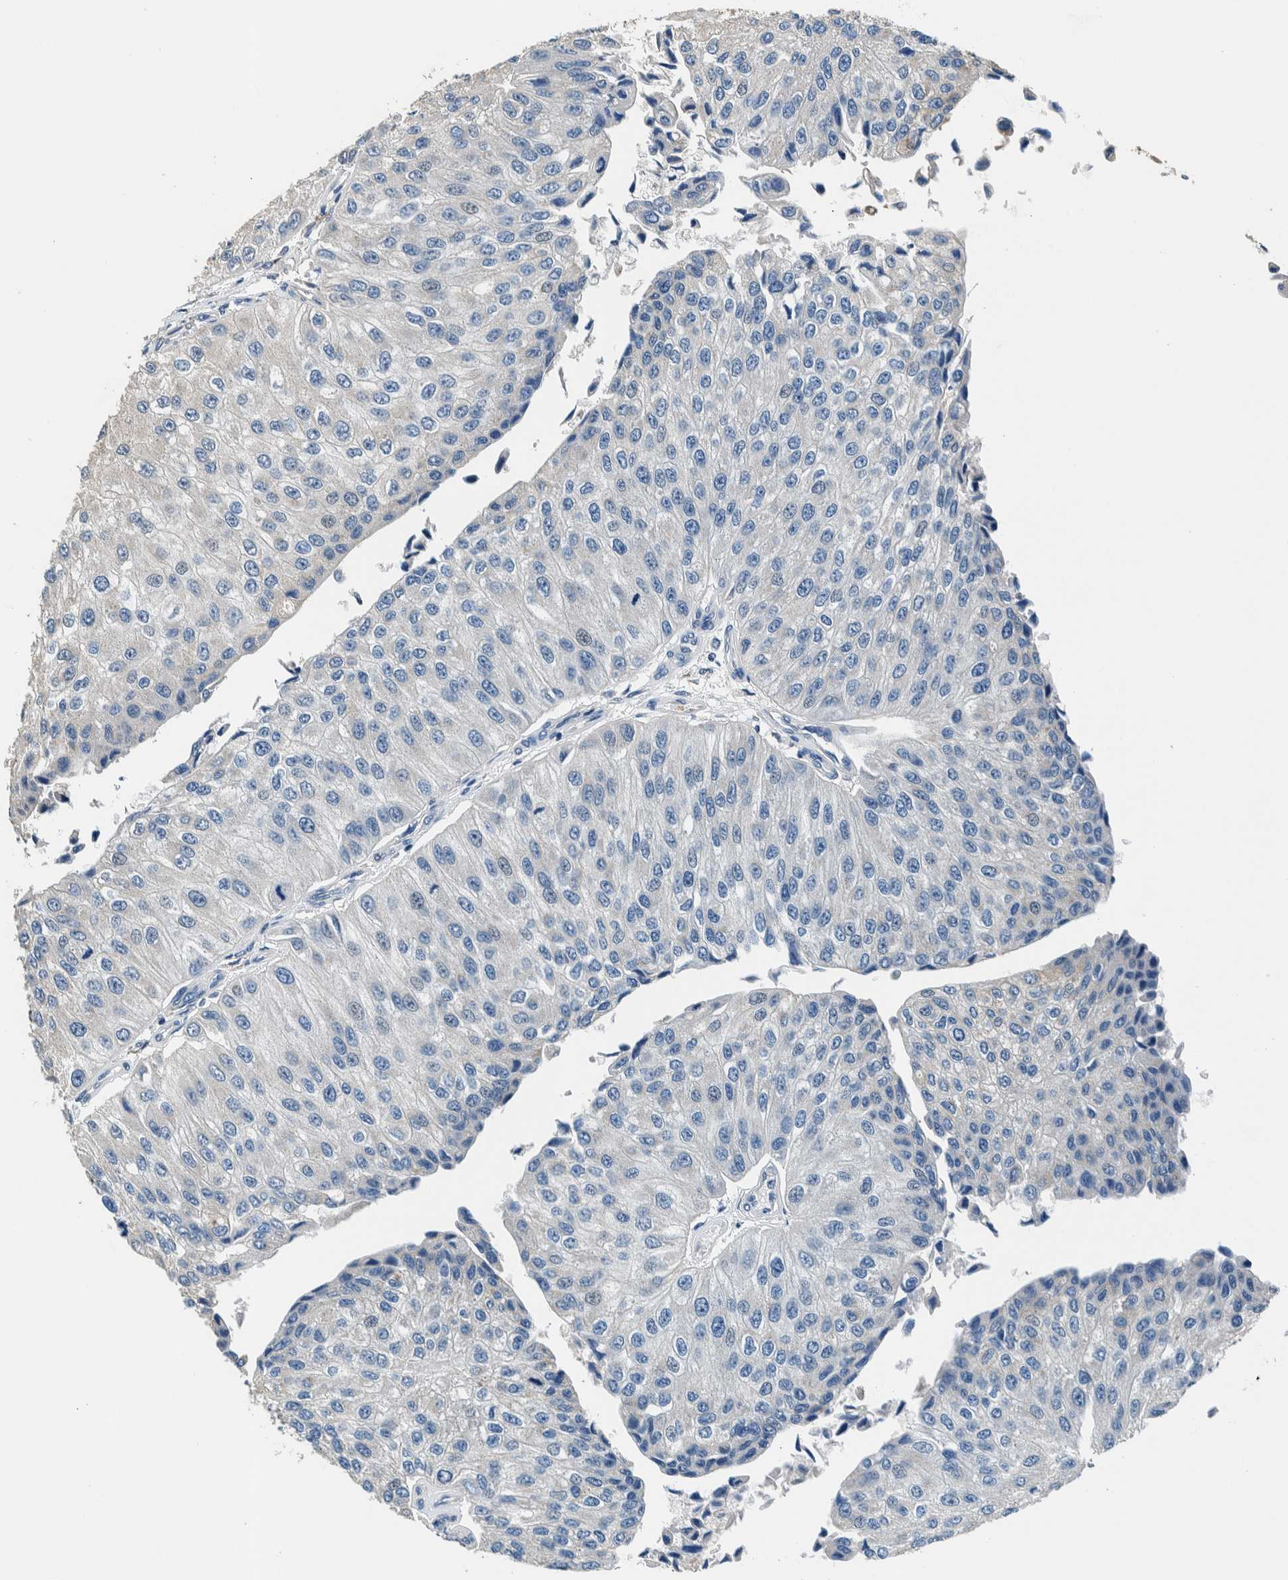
{"staining": {"intensity": "negative", "quantity": "none", "location": "none"}, "tissue": "urothelial cancer", "cell_type": "Tumor cells", "image_type": "cancer", "snomed": [{"axis": "morphology", "description": "Urothelial carcinoma, High grade"}, {"axis": "topography", "description": "Kidney"}, {"axis": "topography", "description": "Urinary bladder"}], "caption": "Urothelial cancer stained for a protein using IHC displays no expression tumor cells.", "gene": "NIBAN2", "patient": {"sex": "male", "age": 77}}